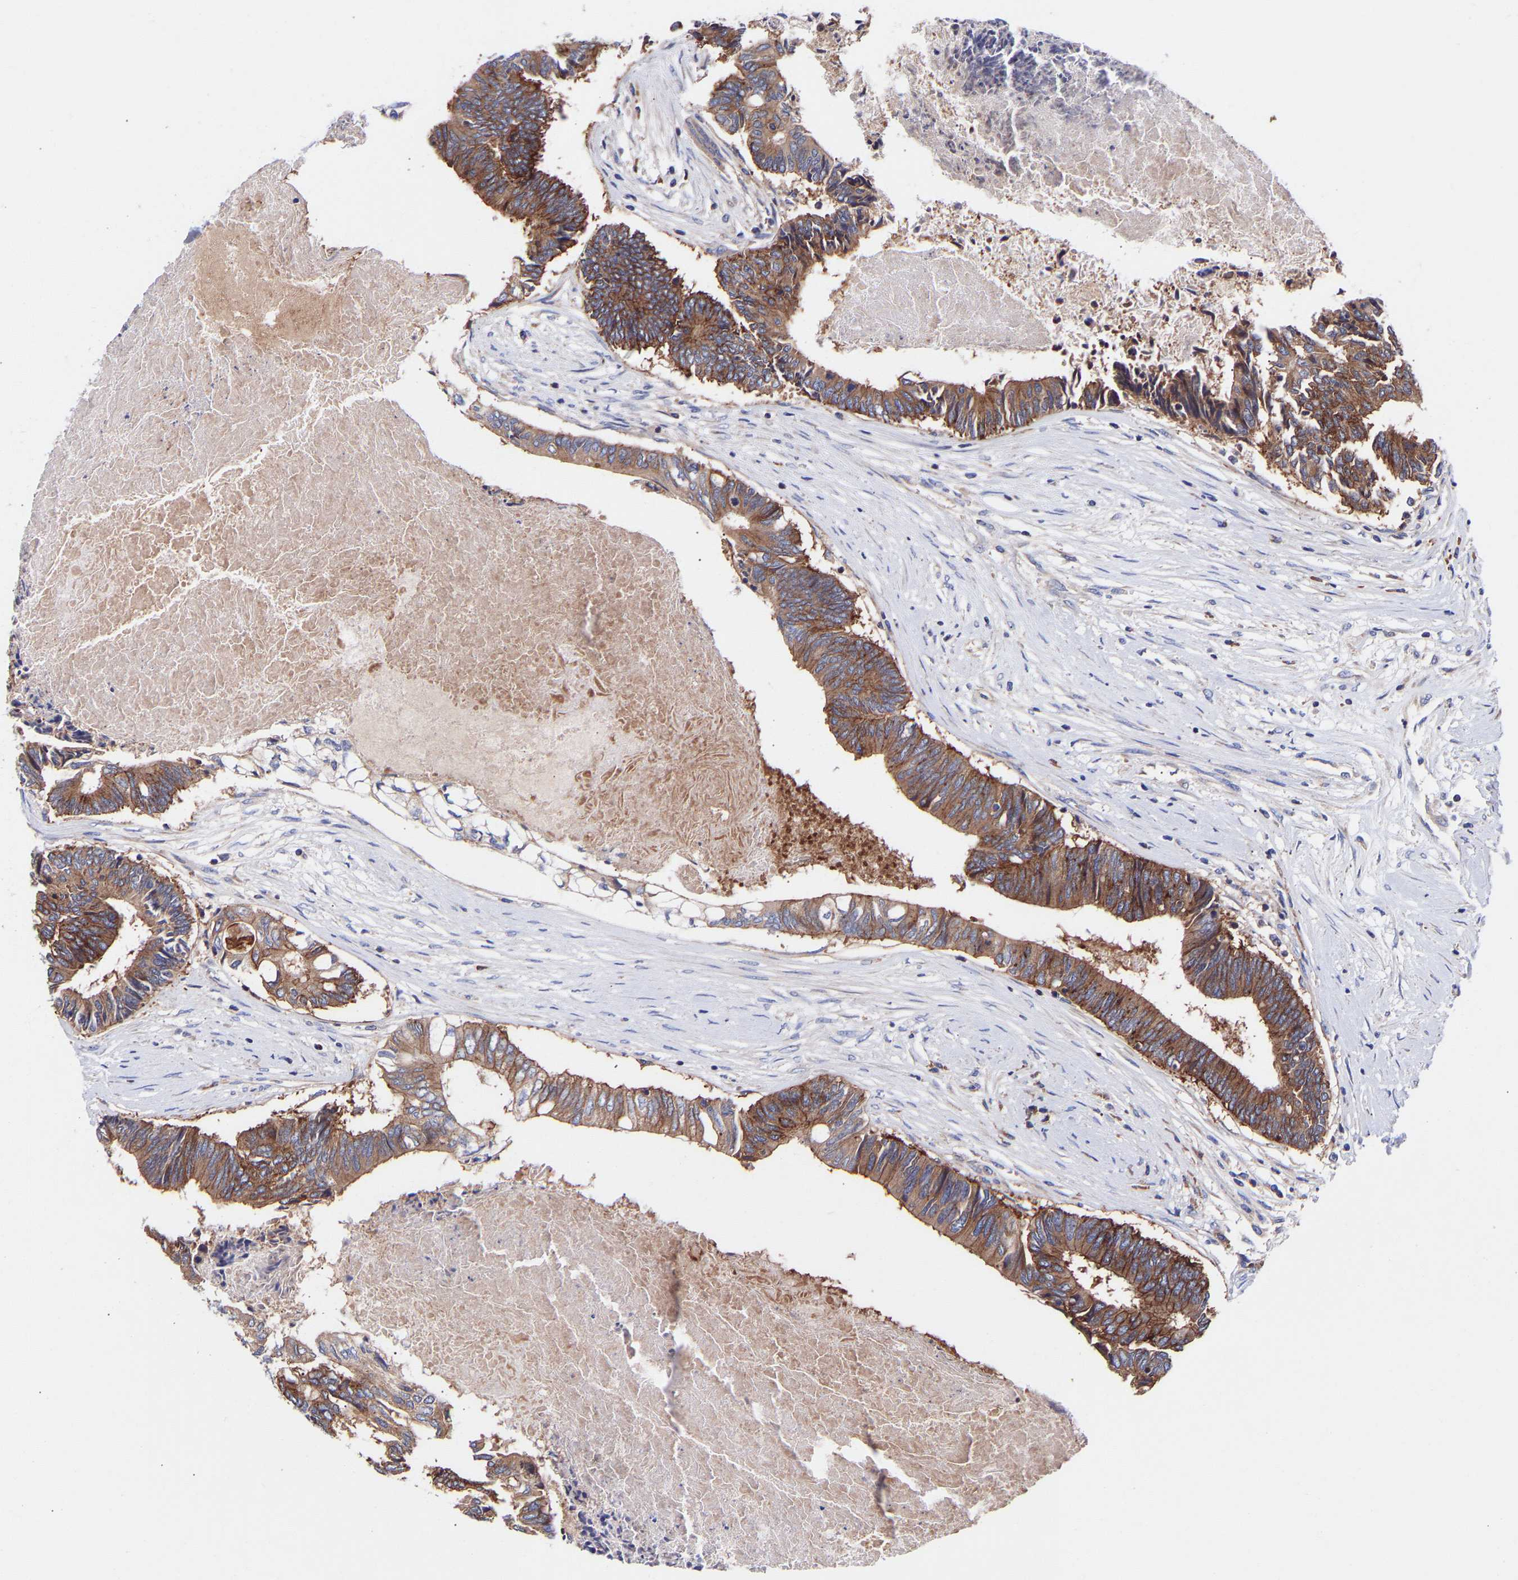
{"staining": {"intensity": "strong", "quantity": ">75%", "location": "cytoplasmic/membranous"}, "tissue": "colorectal cancer", "cell_type": "Tumor cells", "image_type": "cancer", "snomed": [{"axis": "morphology", "description": "Adenocarcinoma, NOS"}, {"axis": "topography", "description": "Rectum"}], "caption": "Immunohistochemical staining of human colorectal cancer (adenocarcinoma) demonstrates strong cytoplasmic/membranous protein positivity in about >75% of tumor cells. (DAB (3,3'-diaminobenzidine) = brown stain, brightfield microscopy at high magnification).", "gene": "AIMP2", "patient": {"sex": "male", "age": 63}}